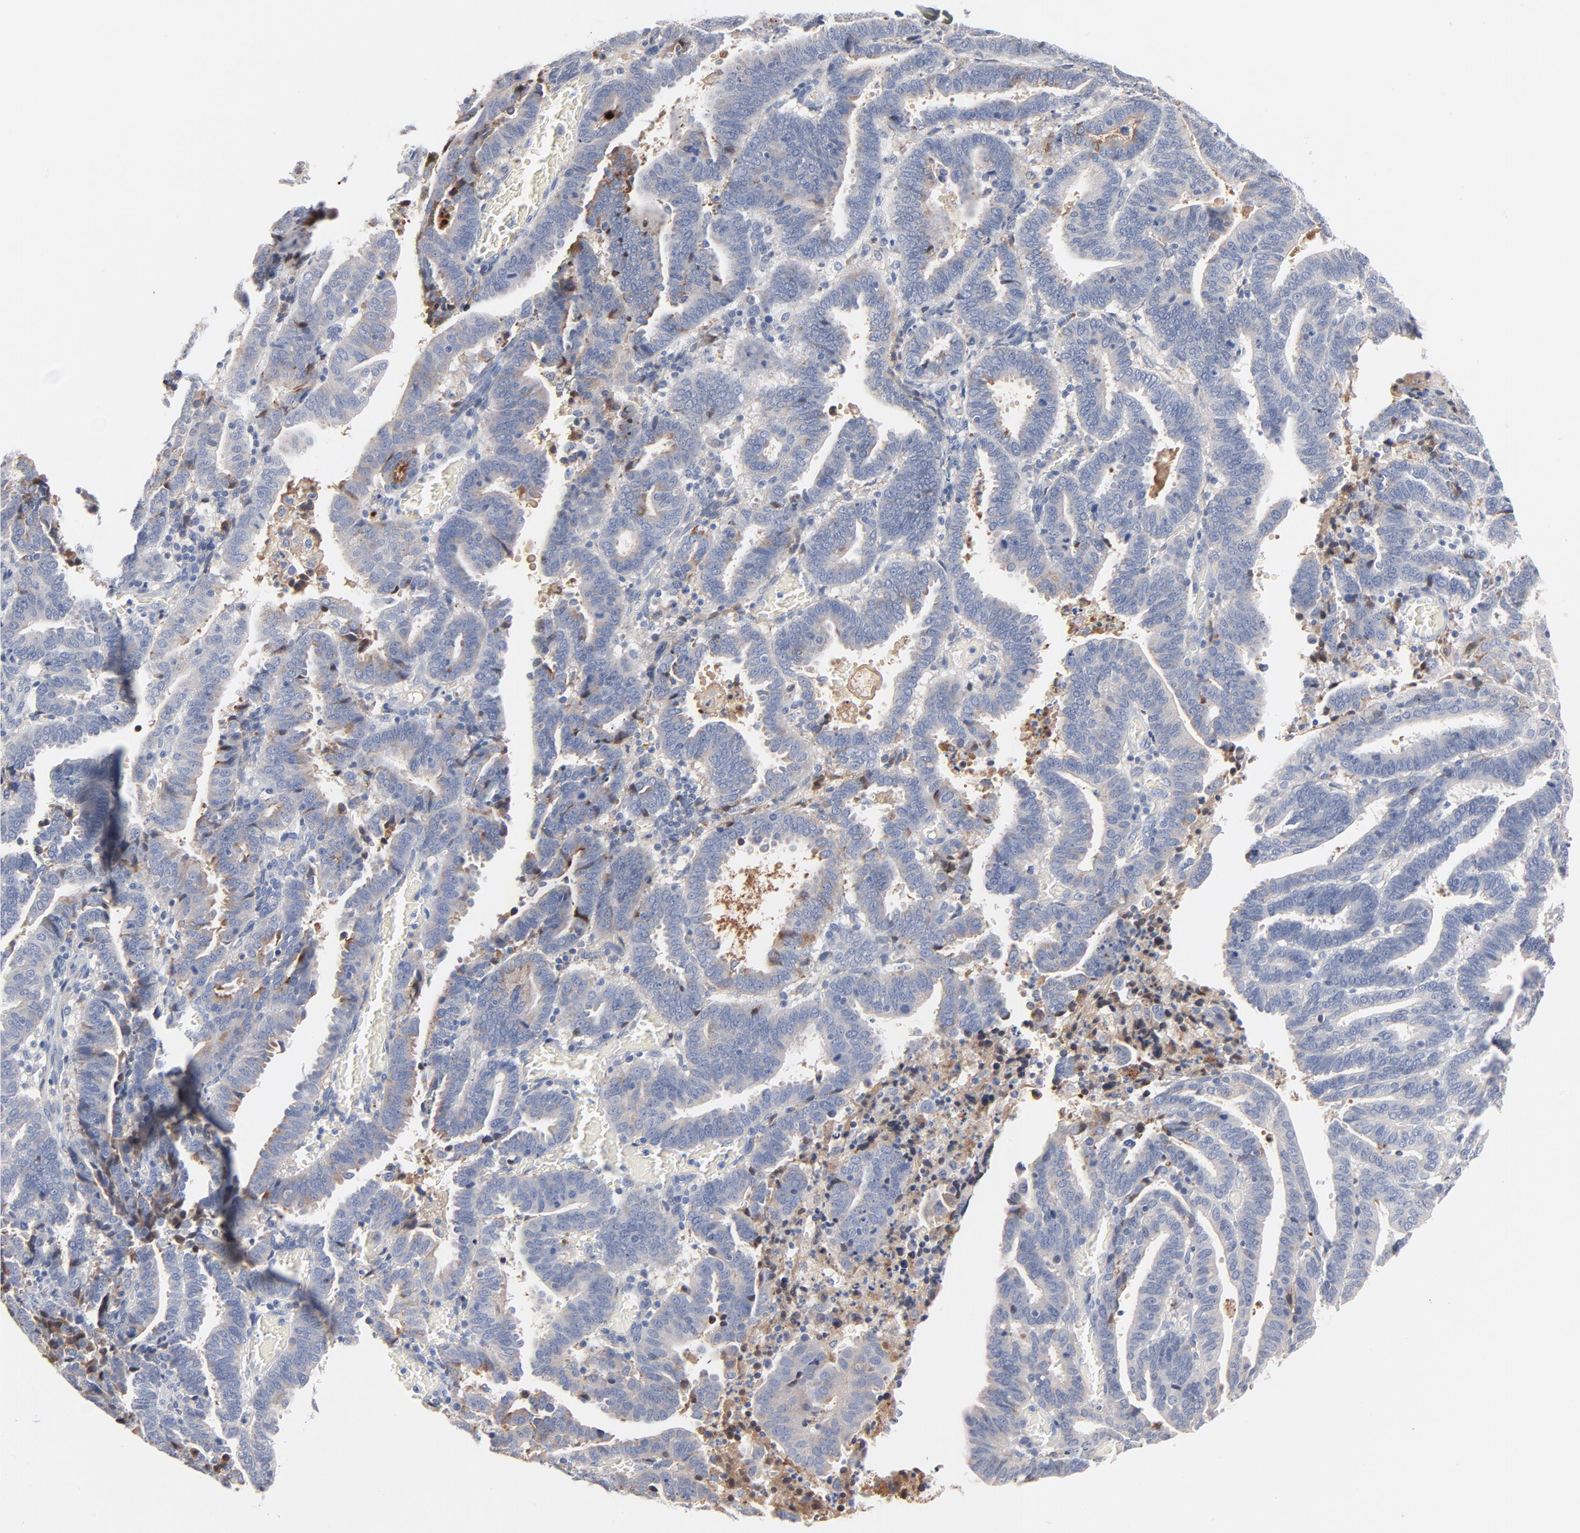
{"staining": {"intensity": "negative", "quantity": "none", "location": "none"}, "tissue": "endometrial cancer", "cell_type": "Tumor cells", "image_type": "cancer", "snomed": [{"axis": "morphology", "description": "Adenocarcinoma, NOS"}, {"axis": "topography", "description": "Uterus"}], "caption": "There is no significant positivity in tumor cells of endometrial adenocarcinoma.", "gene": "SERPINA4", "patient": {"sex": "female", "age": 83}}